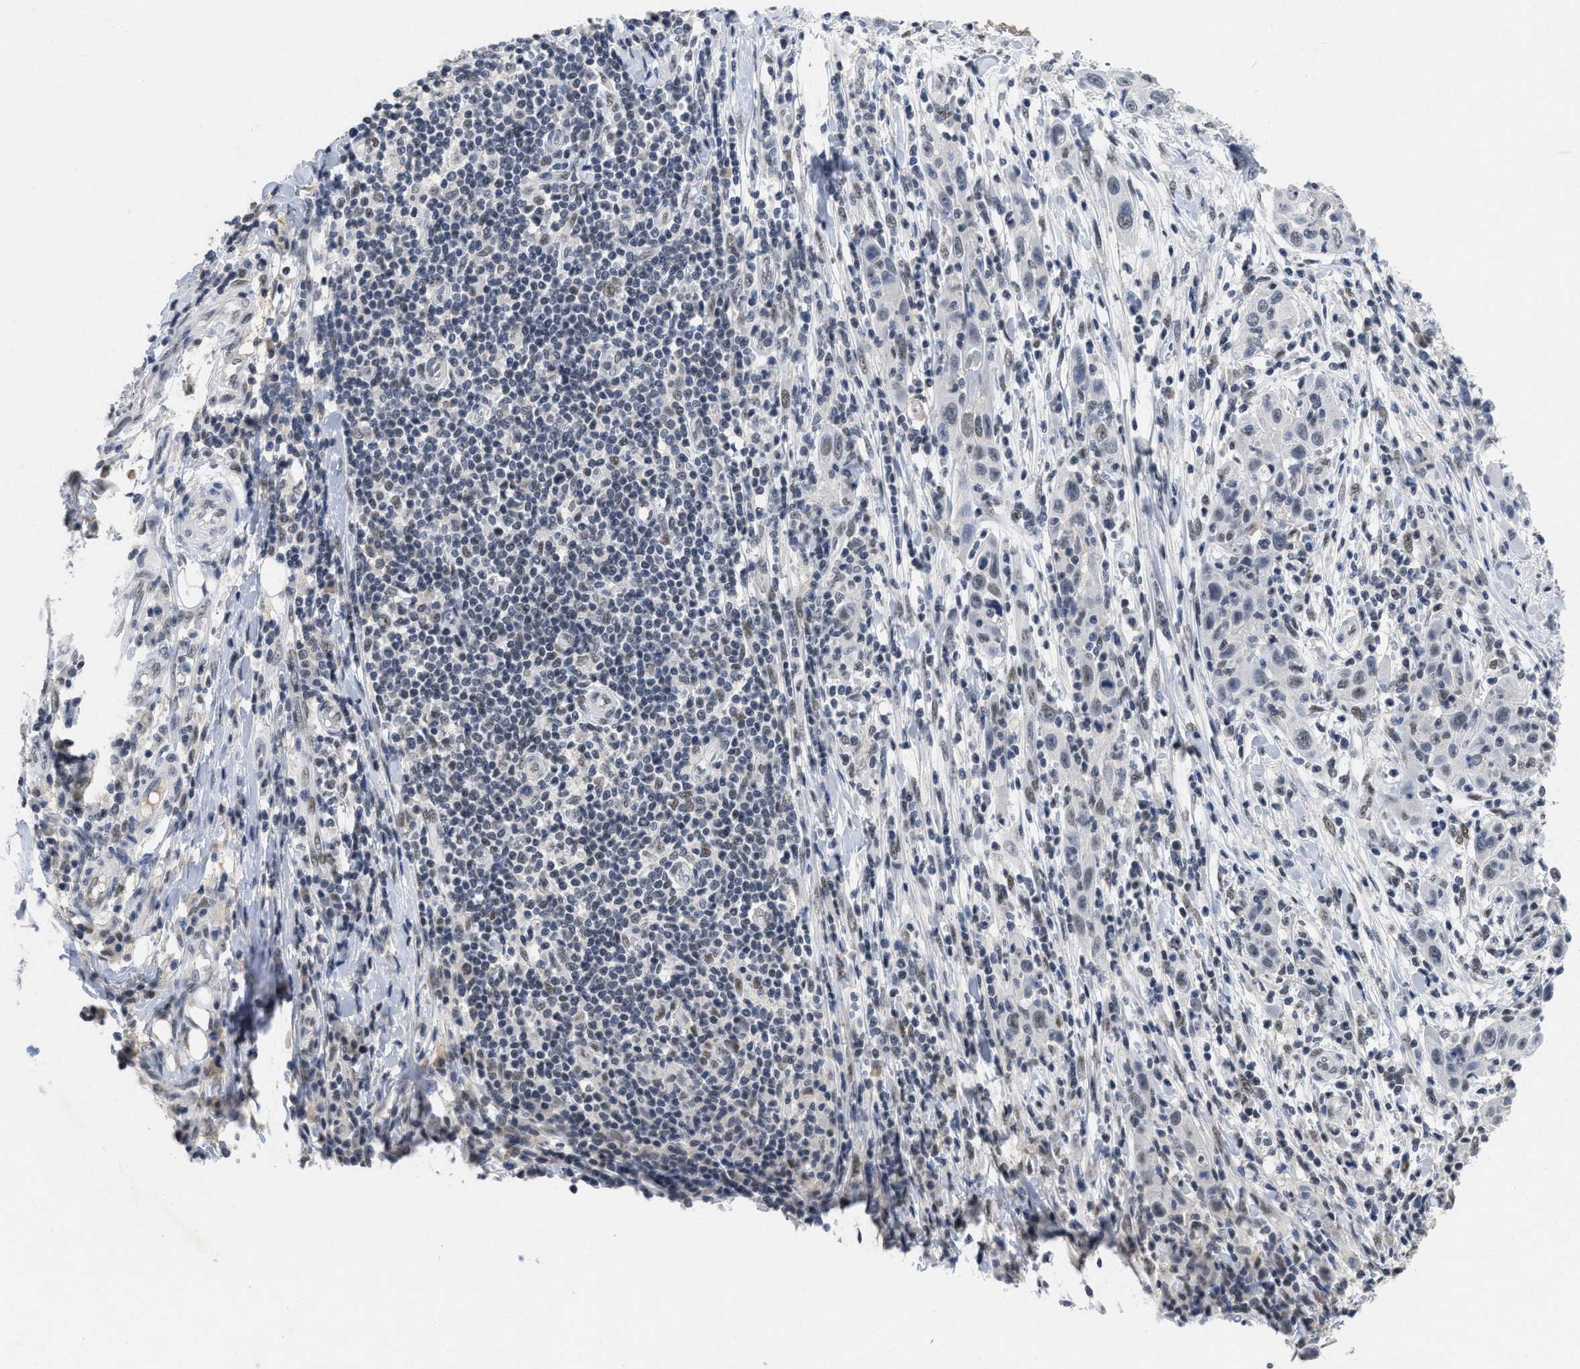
{"staining": {"intensity": "weak", "quantity": "<25%", "location": "nuclear"}, "tissue": "skin cancer", "cell_type": "Tumor cells", "image_type": "cancer", "snomed": [{"axis": "morphology", "description": "Squamous cell carcinoma, NOS"}, {"axis": "topography", "description": "Skin"}], "caption": "Image shows no significant protein expression in tumor cells of squamous cell carcinoma (skin).", "gene": "GGNBP2", "patient": {"sex": "female", "age": 88}}